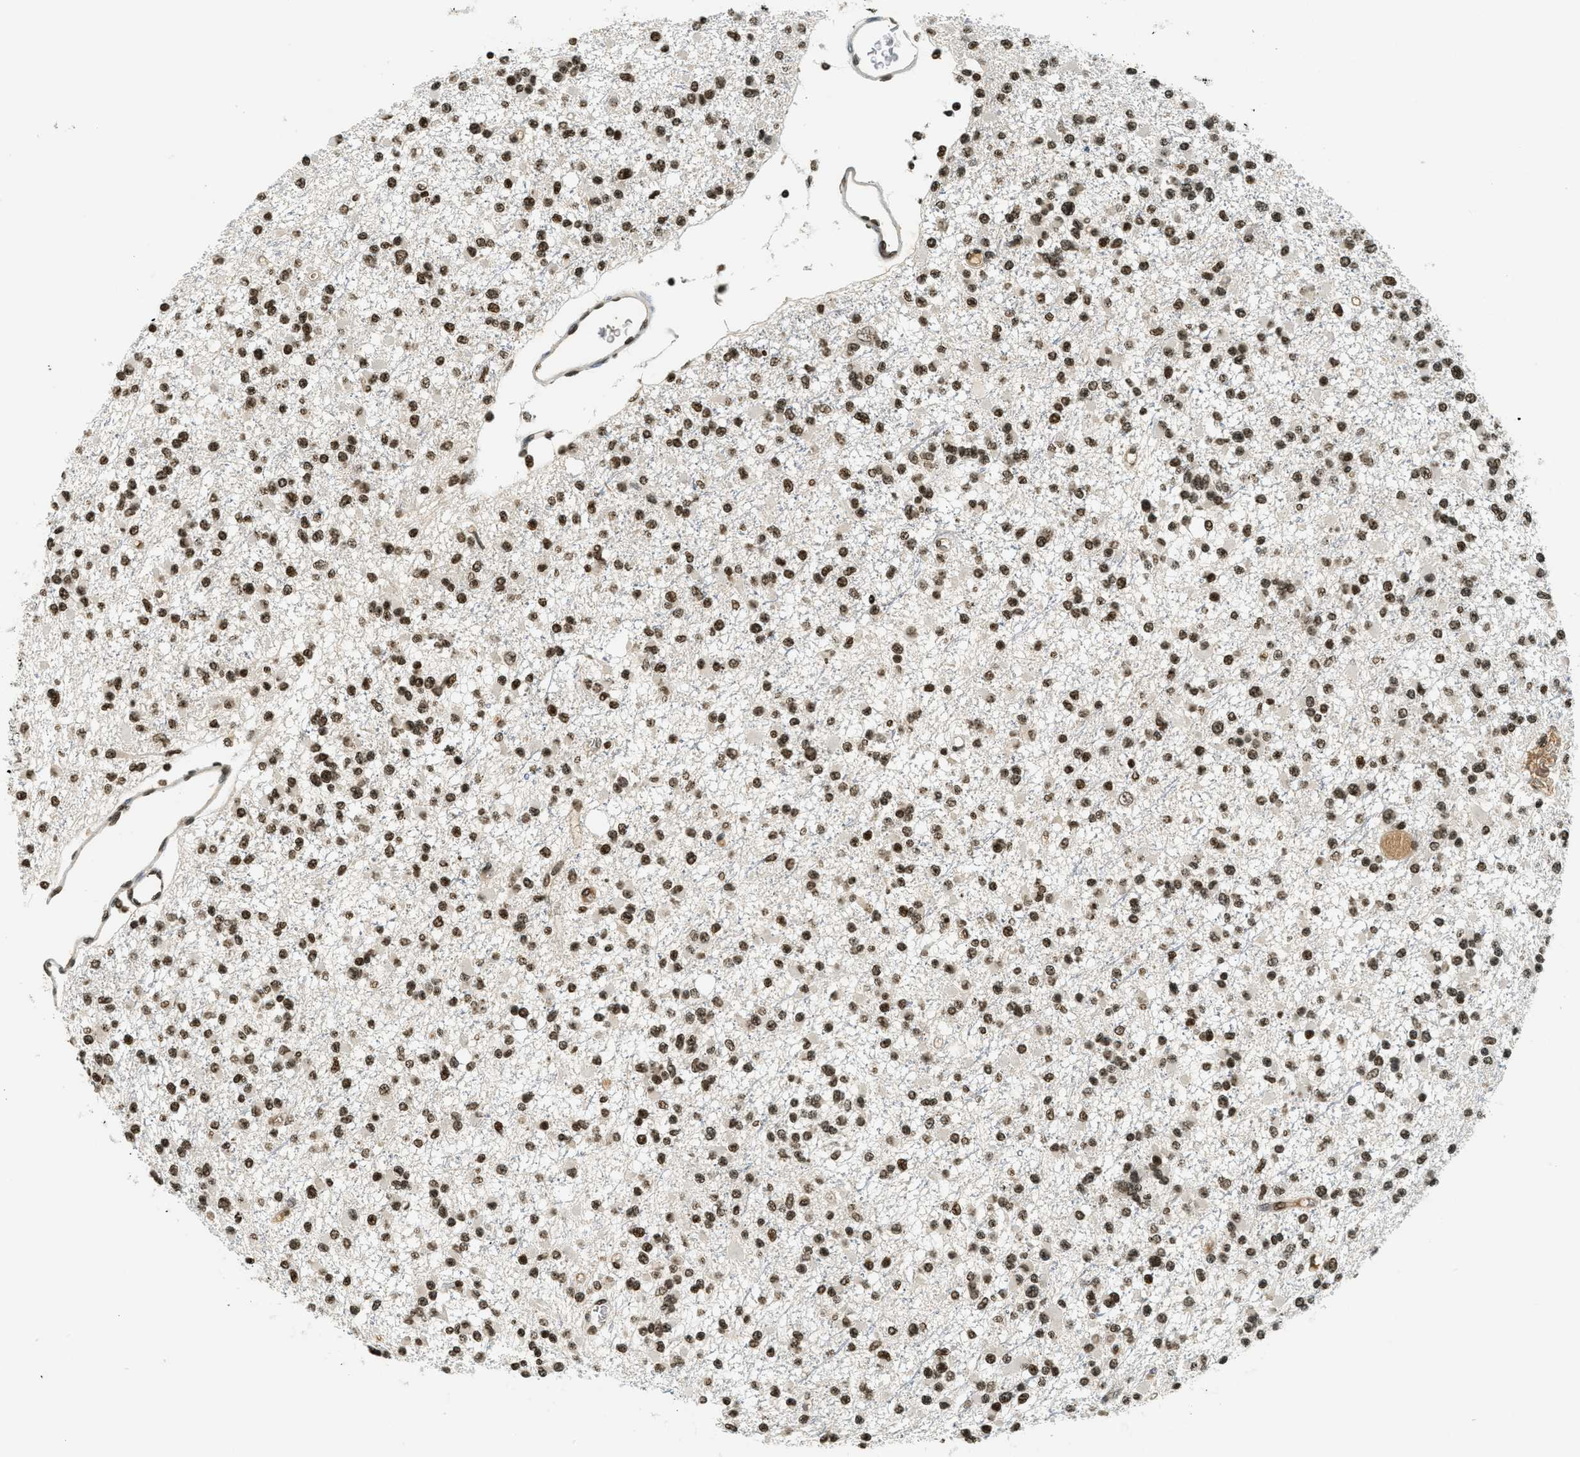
{"staining": {"intensity": "strong", "quantity": ">75%", "location": "nuclear"}, "tissue": "glioma", "cell_type": "Tumor cells", "image_type": "cancer", "snomed": [{"axis": "morphology", "description": "Glioma, malignant, Low grade"}, {"axis": "topography", "description": "Brain"}], "caption": "Protein staining exhibits strong nuclear expression in approximately >75% of tumor cells in glioma.", "gene": "LDB2", "patient": {"sex": "female", "age": 22}}